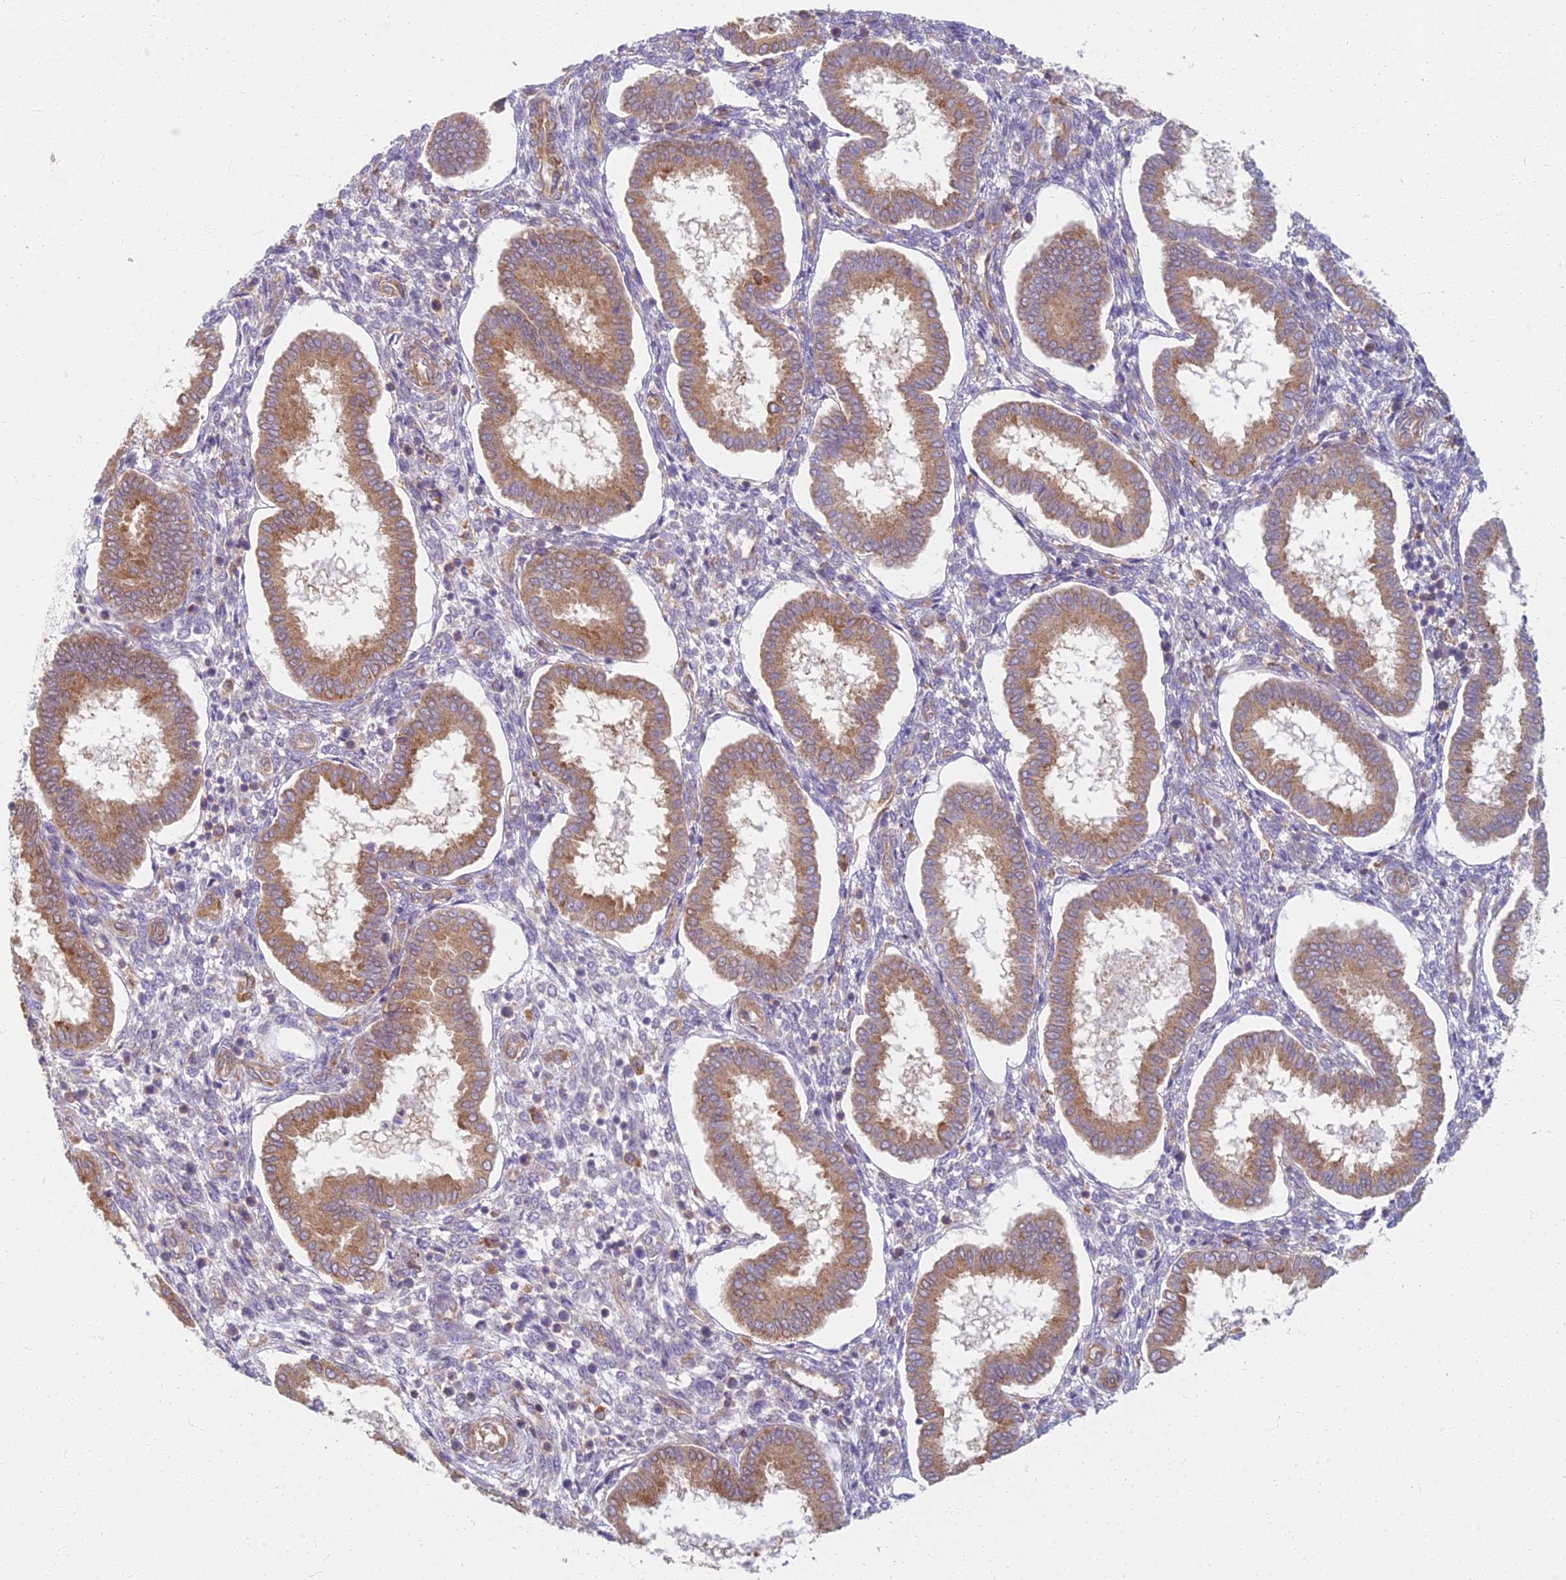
{"staining": {"intensity": "negative", "quantity": "none", "location": "none"}, "tissue": "endometrium", "cell_type": "Cells in endometrial stroma", "image_type": "normal", "snomed": [{"axis": "morphology", "description": "Normal tissue, NOS"}, {"axis": "topography", "description": "Endometrium"}], "caption": "Immunohistochemical staining of benign endometrium exhibits no significant positivity in cells in endometrial stroma. (Immunohistochemistry (ihc), brightfield microscopy, high magnification).", "gene": "RBSN", "patient": {"sex": "female", "age": 24}}